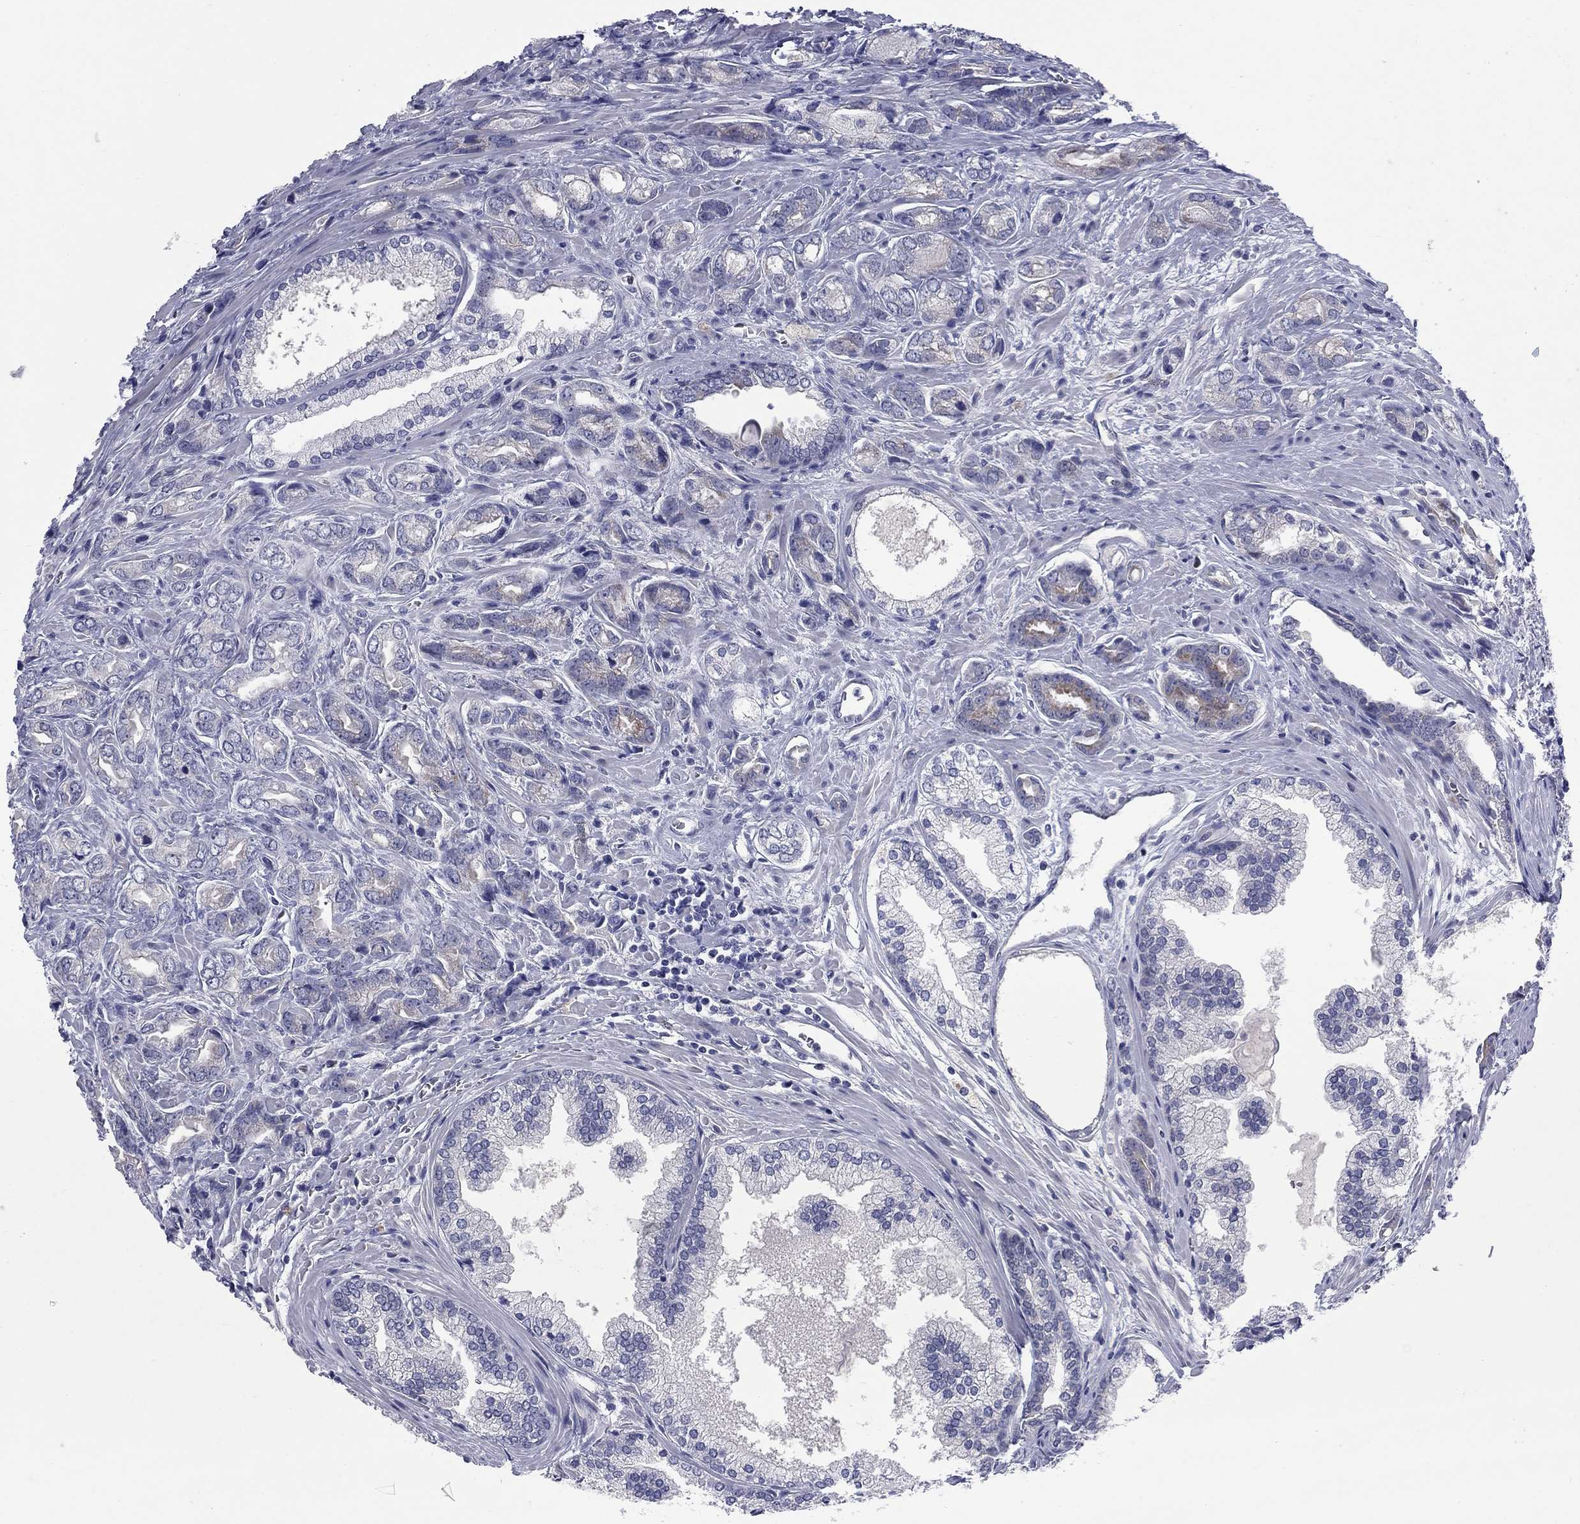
{"staining": {"intensity": "moderate", "quantity": "<25%", "location": "cytoplasmic/membranous"}, "tissue": "prostate cancer", "cell_type": "Tumor cells", "image_type": "cancer", "snomed": [{"axis": "morphology", "description": "Adenocarcinoma, NOS"}, {"axis": "morphology", "description": "Adenocarcinoma, High grade"}, {"axis": "topography", "description": "Prostate"}], "caption": "Adenocarcinoma (prostate) stained with immunohistochemistry (IHC) demonstrates moderate cytoplasmic/membranous expression in approximately <25% of tumor cells.", "gene": "UNC119B", "patient": {"sex": "male", "age": 70}}